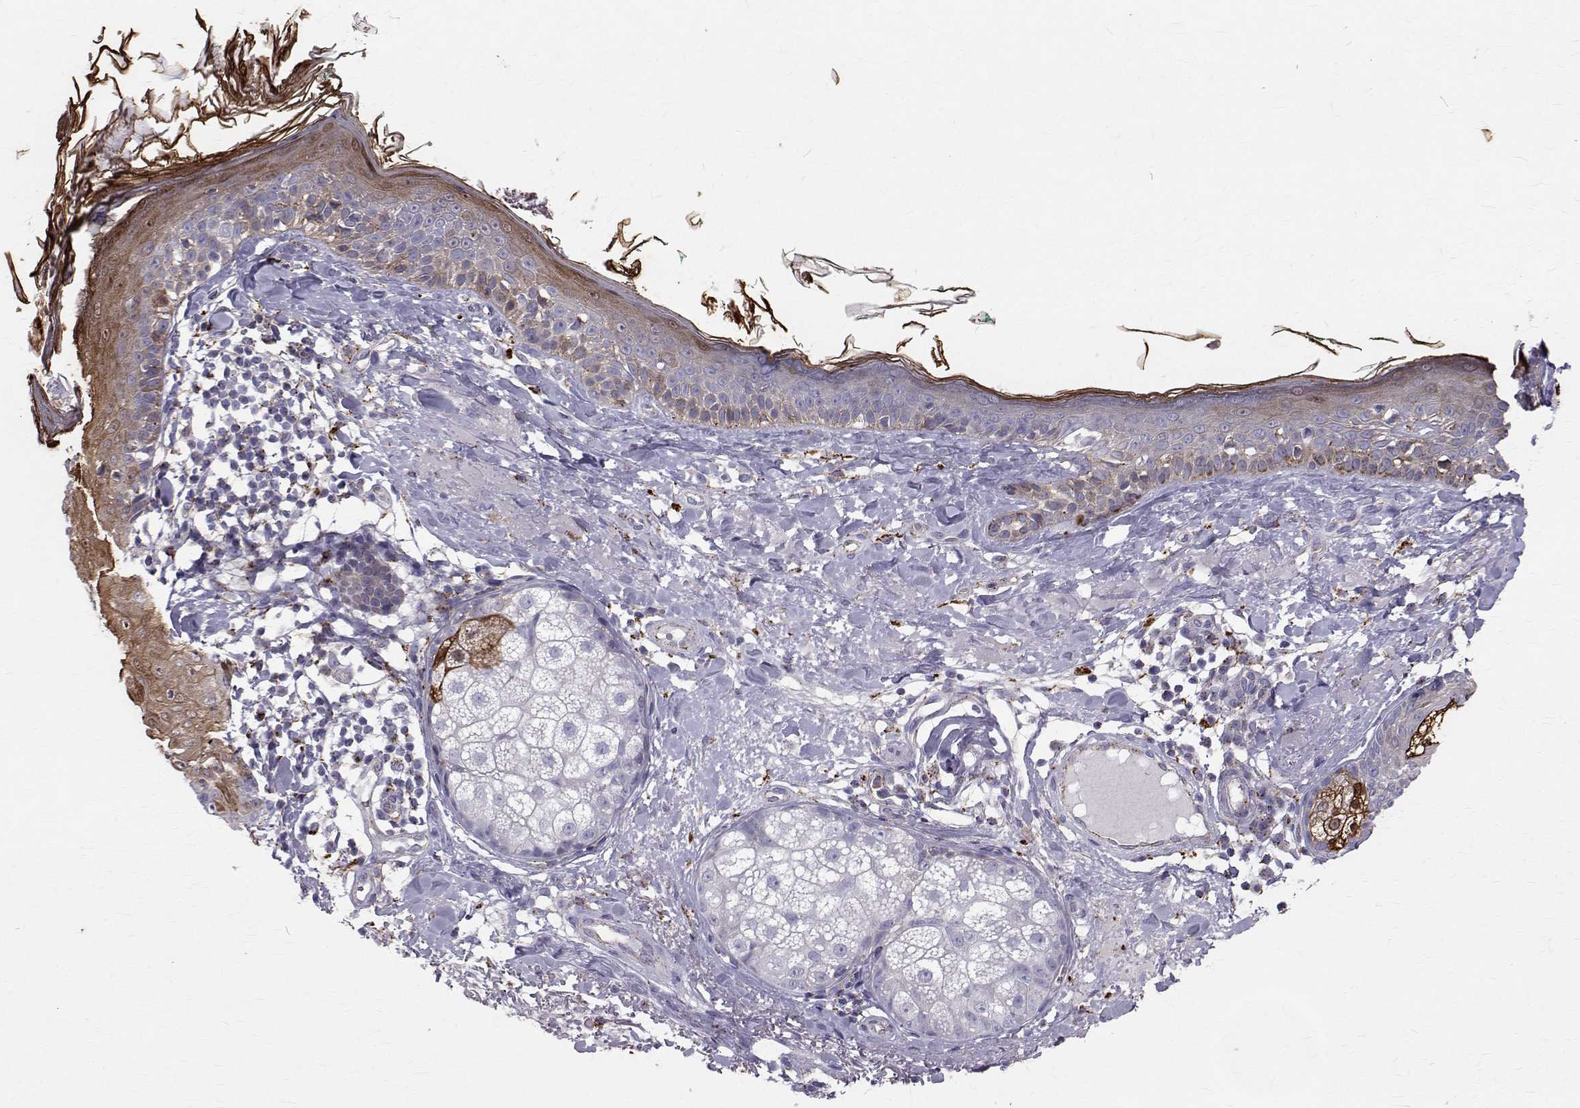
{"staining": {"intensity": "negative", "quantity": "none", "location": "none"}, "tissue": "skin", "cell_type": "Fibroblasts", "image_type": "normal", "snomed": [{"axis": "morphology", "description": "Normal tissue, NOS"}, {"axis": "topography", "description": "Skin"}], "caption": "This is an IHC micrograph of normal skin. There is no staining in fibroblasts.", "gene": "TPP1", "patient": {"sex": "male", "age": 73}}